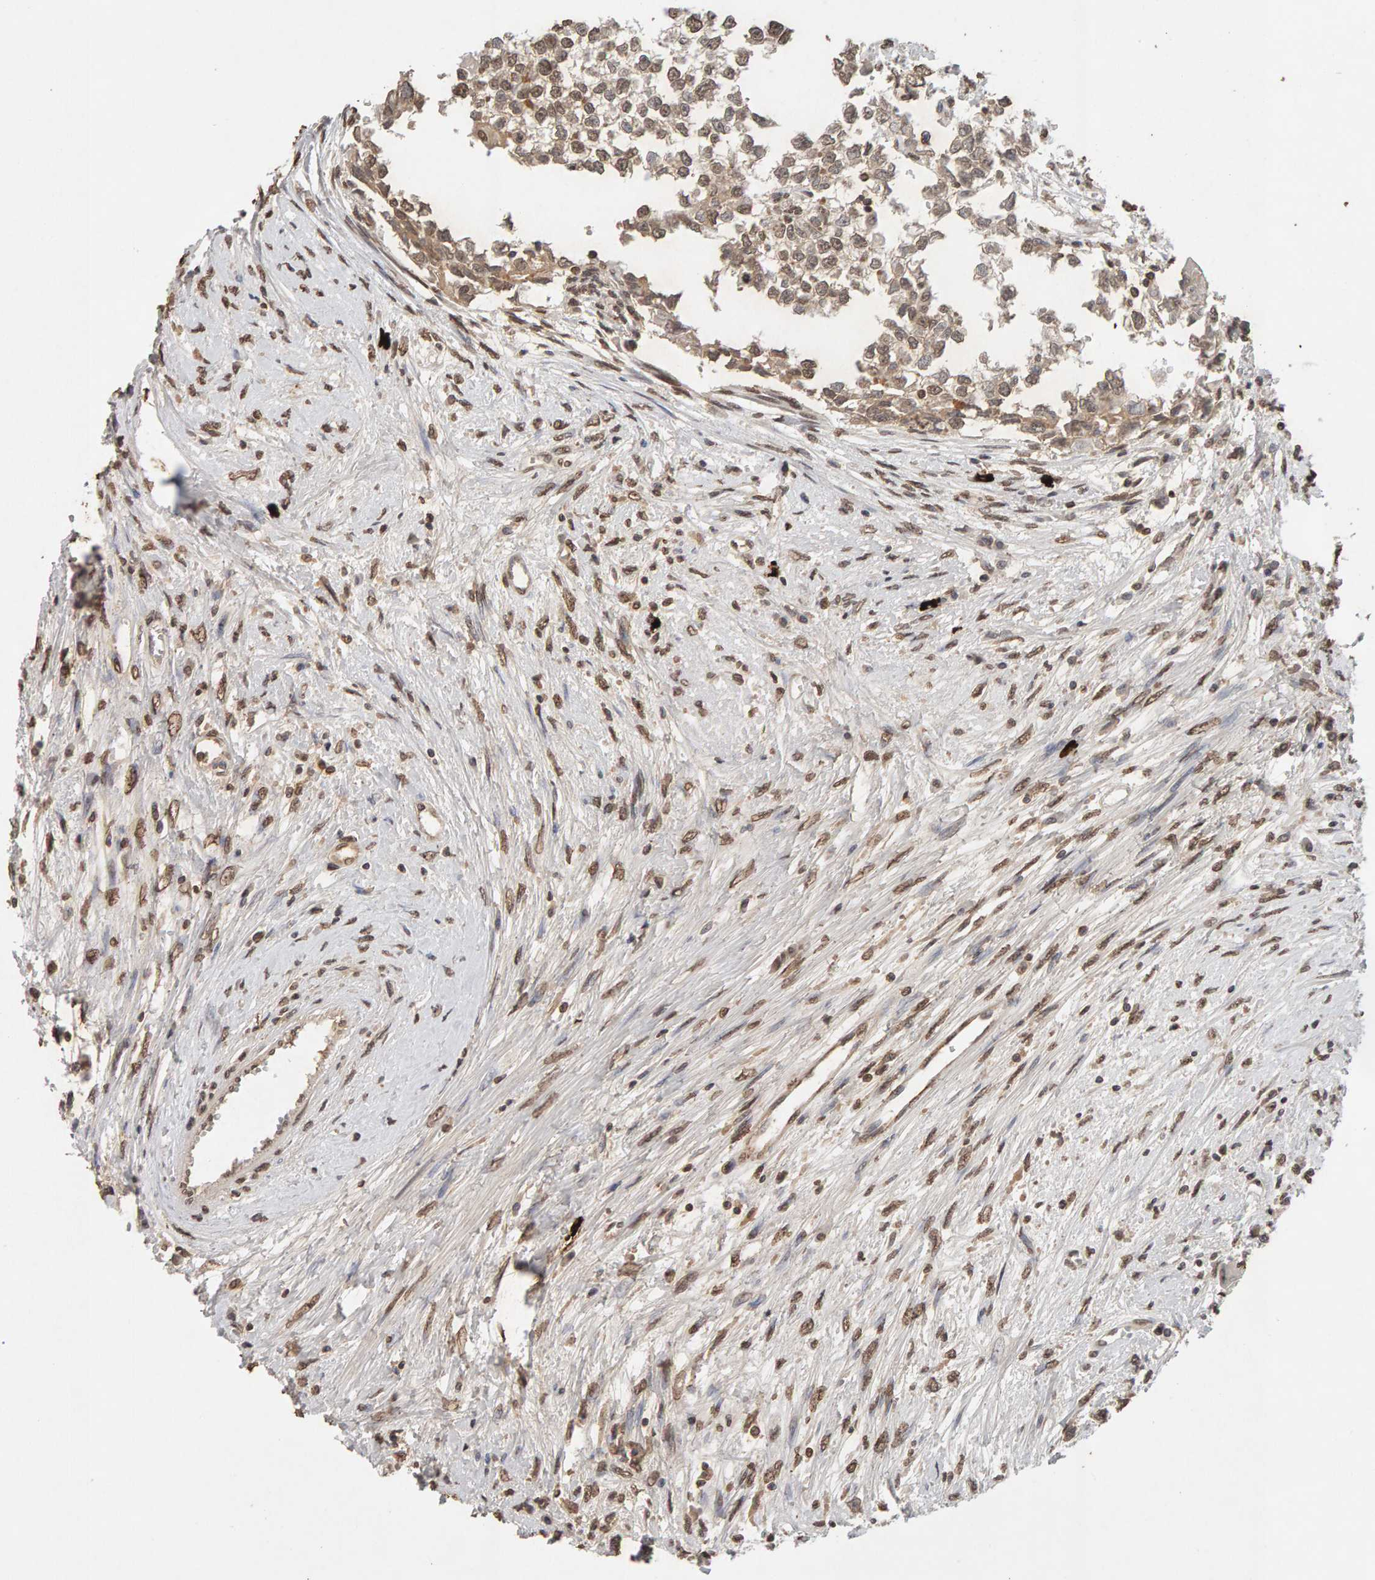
{"staining": {"intensity": "weak", "quantity": ">75%", "location": "cytoplasmic/membranous,nuclear"}, "tissue": "testis cancer", "cell_type": "Tumor cells", "image_type": "cancer", "snomed": [{"axis": "morphology", "description": "Seminoma, NOS"}, {"axis": "morphology", "description": "Carcinoma, Embryonal, NOS"}, {"axis": "topography", "description": "Testis"}], "caption": "Weak cytoplasmic/membranous and nuclear protein expression is seen in about >75% of tumor cells in testis embryonal carcinoma. The protein is stained brown, and the nuclei are stained in blue (DAB (3,3'-diaminobenzidine) IHC with brightfield microscopy, high magnification).", "gene": "DNAJB5", "patient": {"sex": "male", "age": 51}}